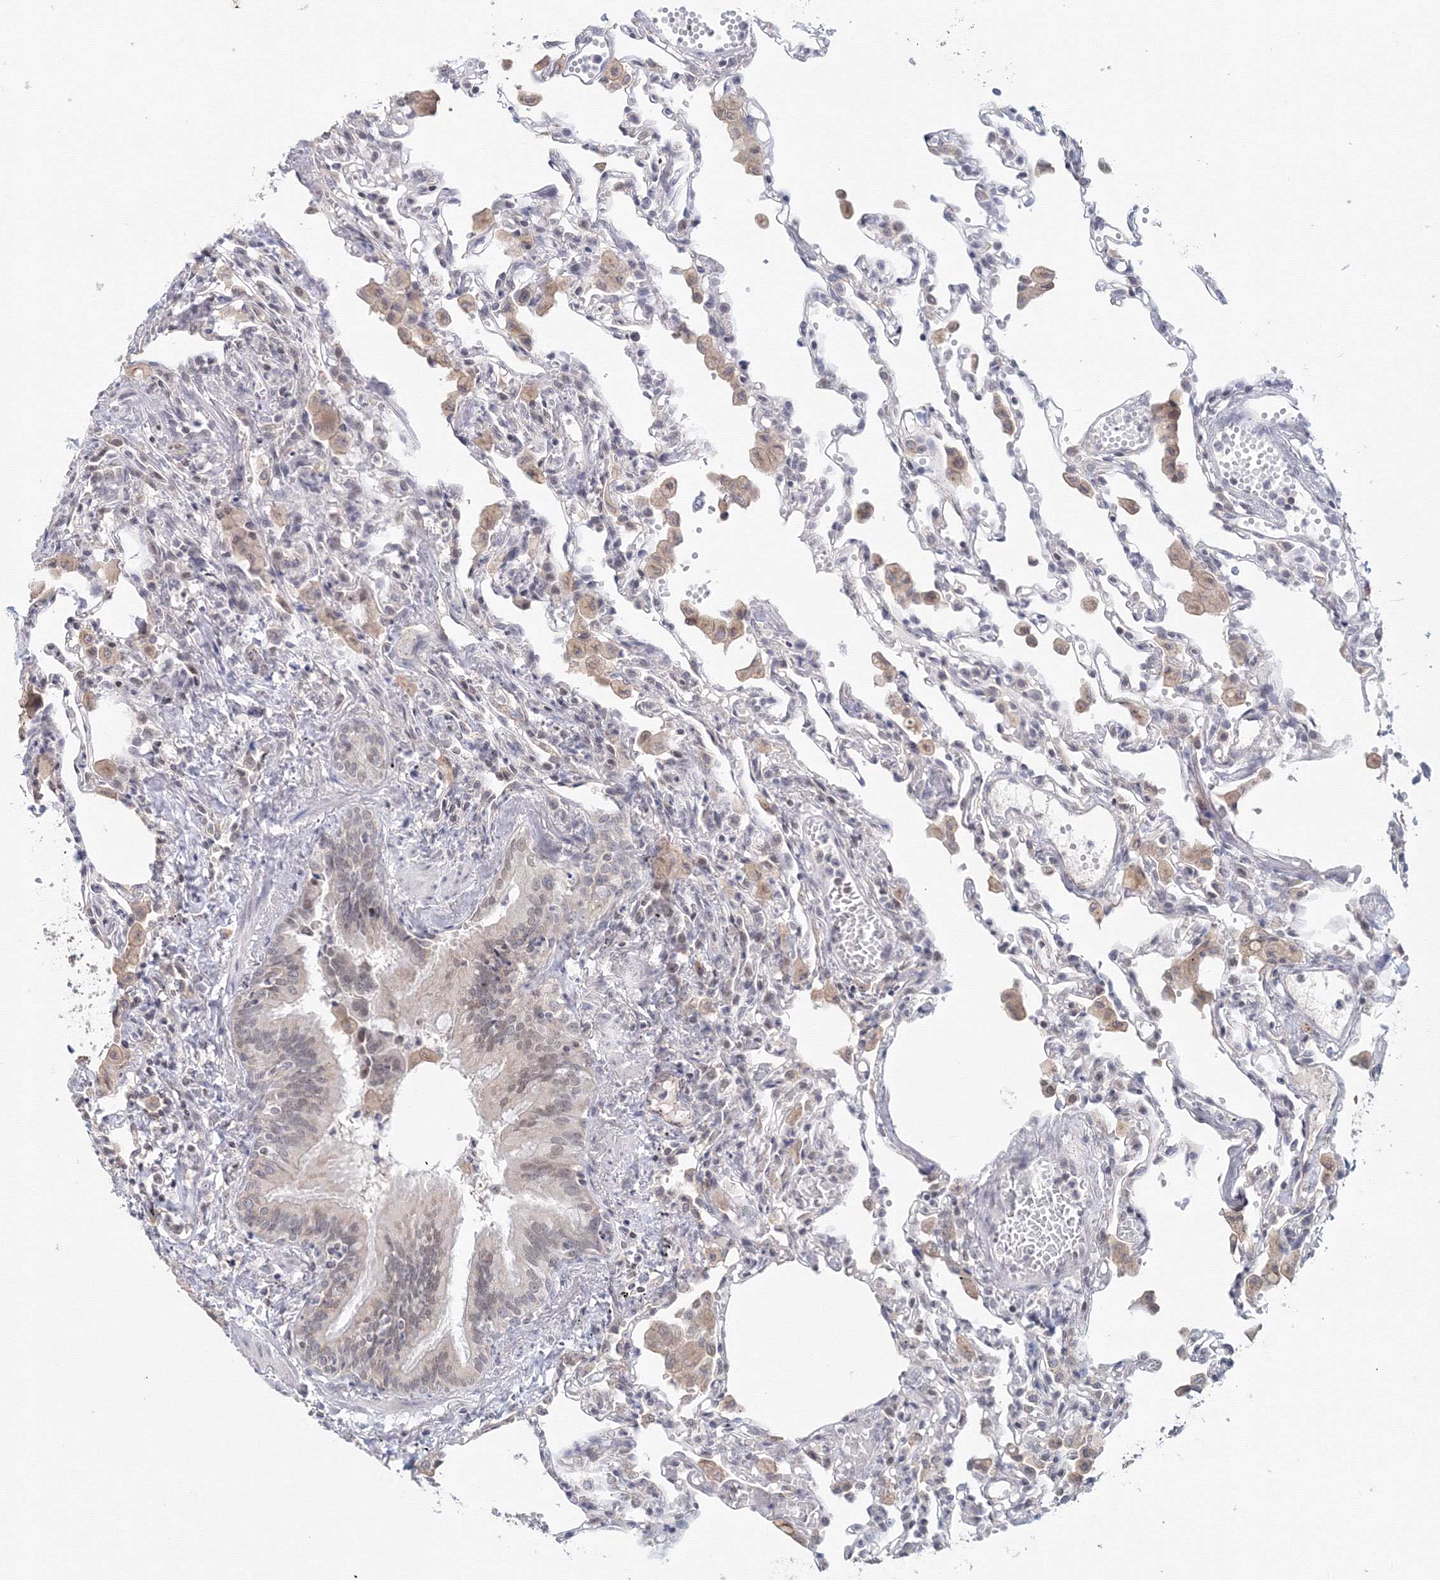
{"staining": {"intensity": "negative", "quantity": "none", "location": "none"}, "tissue": "lung", "cell_type": "Alveolar cells", "image_type": "normal", "snomed": [{"axis": "morphology", "description": "Normal tissue, NOS"}, {"axis": "topography", "description": "Bronchus"}, {"axis": "topography", "description": "Lung"}], "caption": "High magnification brightfield microscopy of normal lung stained with DAB (brown) and counterstained with hematoxylin (blue): alveolar cells show no significant positivity.", "gene": "SLC7A7", "patient": {"sex": "female", "age": 49}}